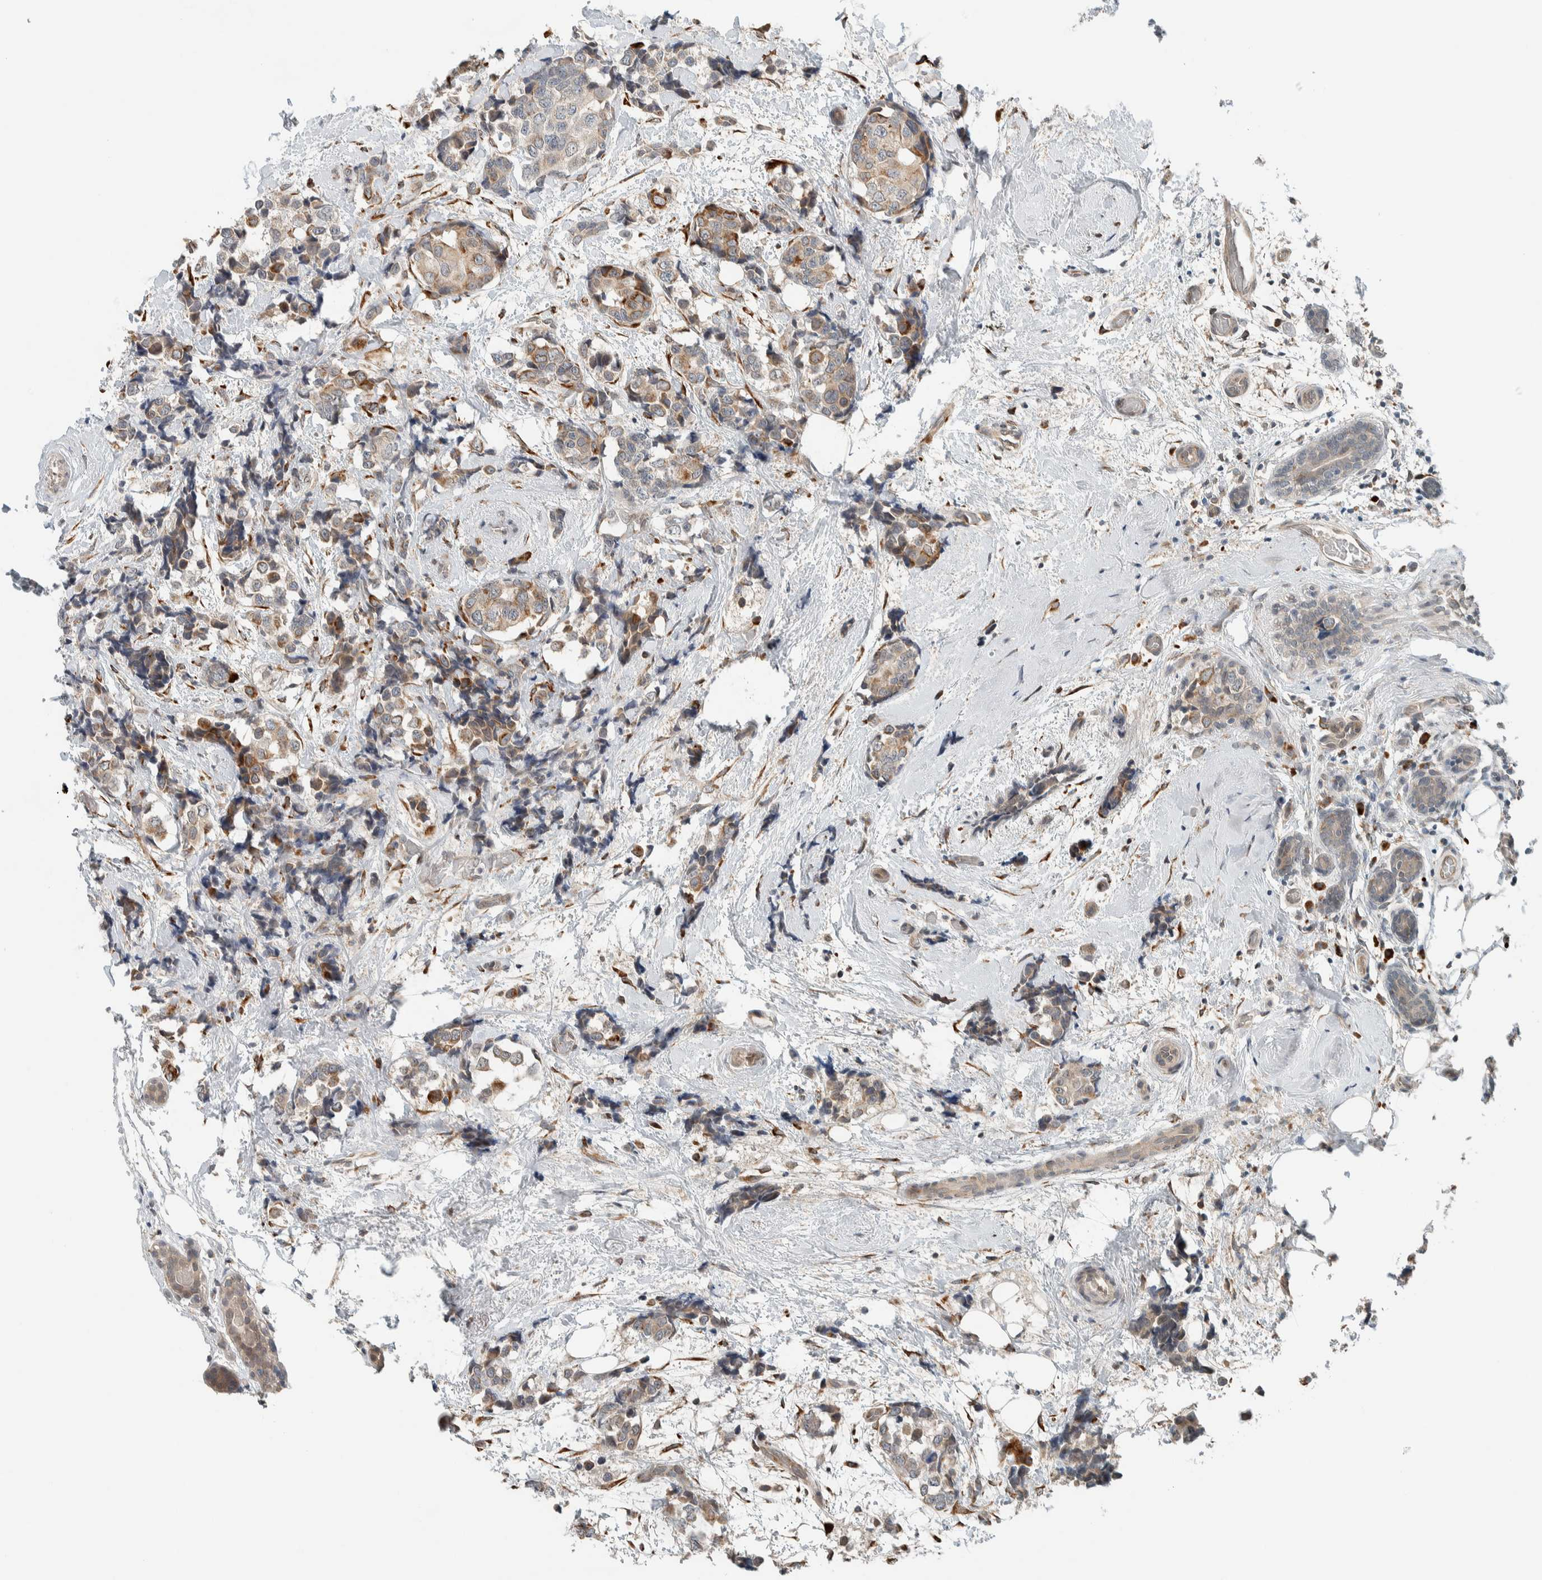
{"staining": {"intensity": "moderate", "quantity": "<25%", "location": "cytoplasmic/membranous"}, "tissue": "breast cancer", "cell_type": "Tumor cells", "image_type": "cancer", "snomed": [{"axis": "morphology", "description": "Normal tissue, NOS"}, {"axis": "morphology", "description": "Duct carcinoma"}, {"axis": "topography", "description": "Breast"}], "caption": "A brown stain shows moderate cytoplasmic/membranous expression of a protein in breast infiltrating ductal carcinoma tumor cells. The protein of interest is stained brown, and the nuclei are stained in blue (DAB IHC with brightfield microscopy, high magnification).", "gene": "CTBP2", "patient": {"sex": "female", "age": 43}}